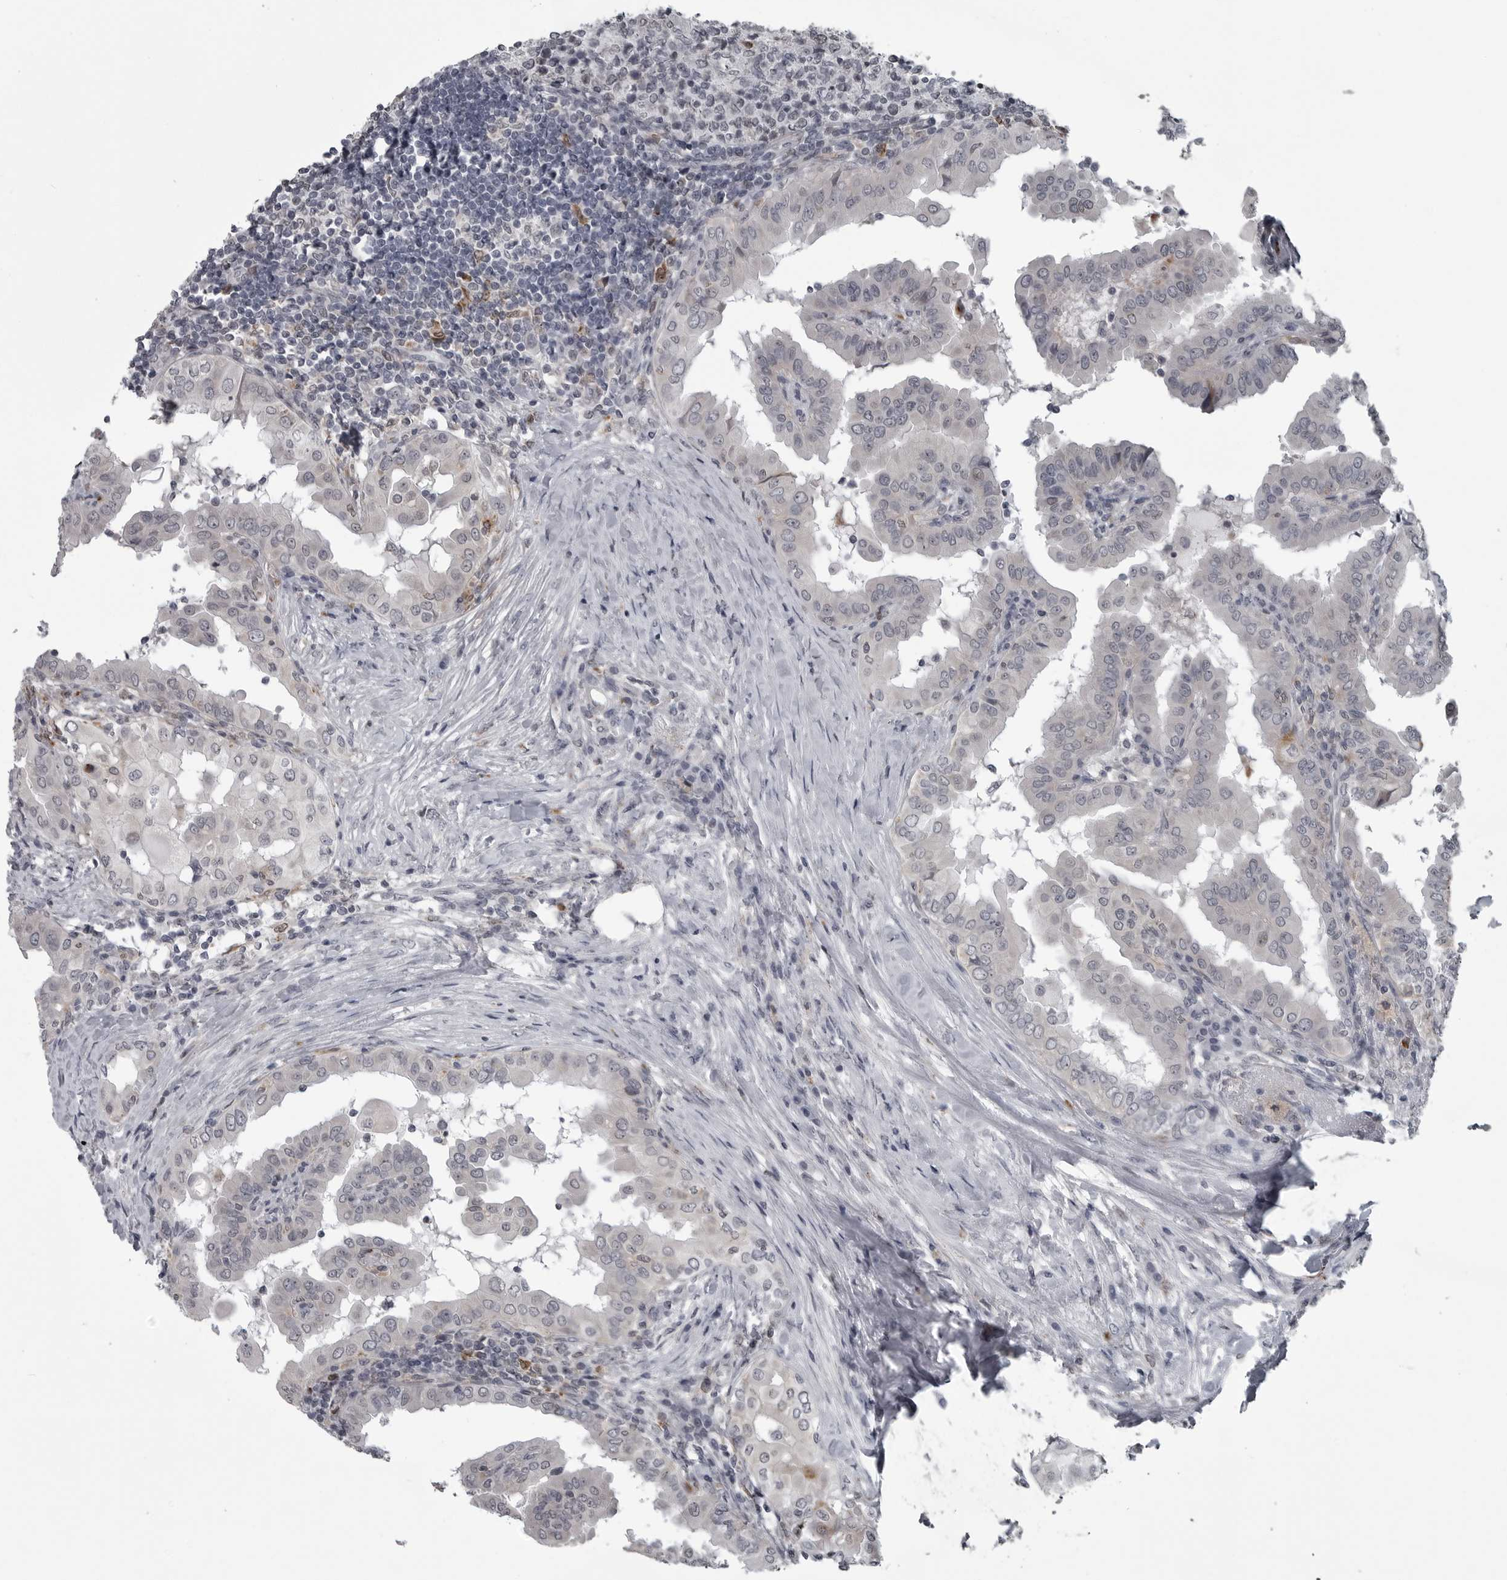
{"staining": {"intensity": "weak", "quantity": "<25%", "location": "nuclear"}, "tissue": "thyroid cancer", "cell_type": "Tumor cells", "image_type": "cancer", "snomed": [{"axis": "morphology", "description": "Papillary adenocarcinoma, NOS"}, {"axis": "topography", "description": "Thyroid gland"}], "caption": "A high-resolution micrograph shows immunohistochemistry (IHC) staining of papillary adenocarcinoma (thyroid), which shows no significant staining in tumor cells. The staining was performed using DAB to visualize the protein expression in brown, while the nuclei were stained in blue with hematoxylin (Magnification: 20x).", "gene": "LYSMD1", "patient": {"sex": "male", "age": 33}}